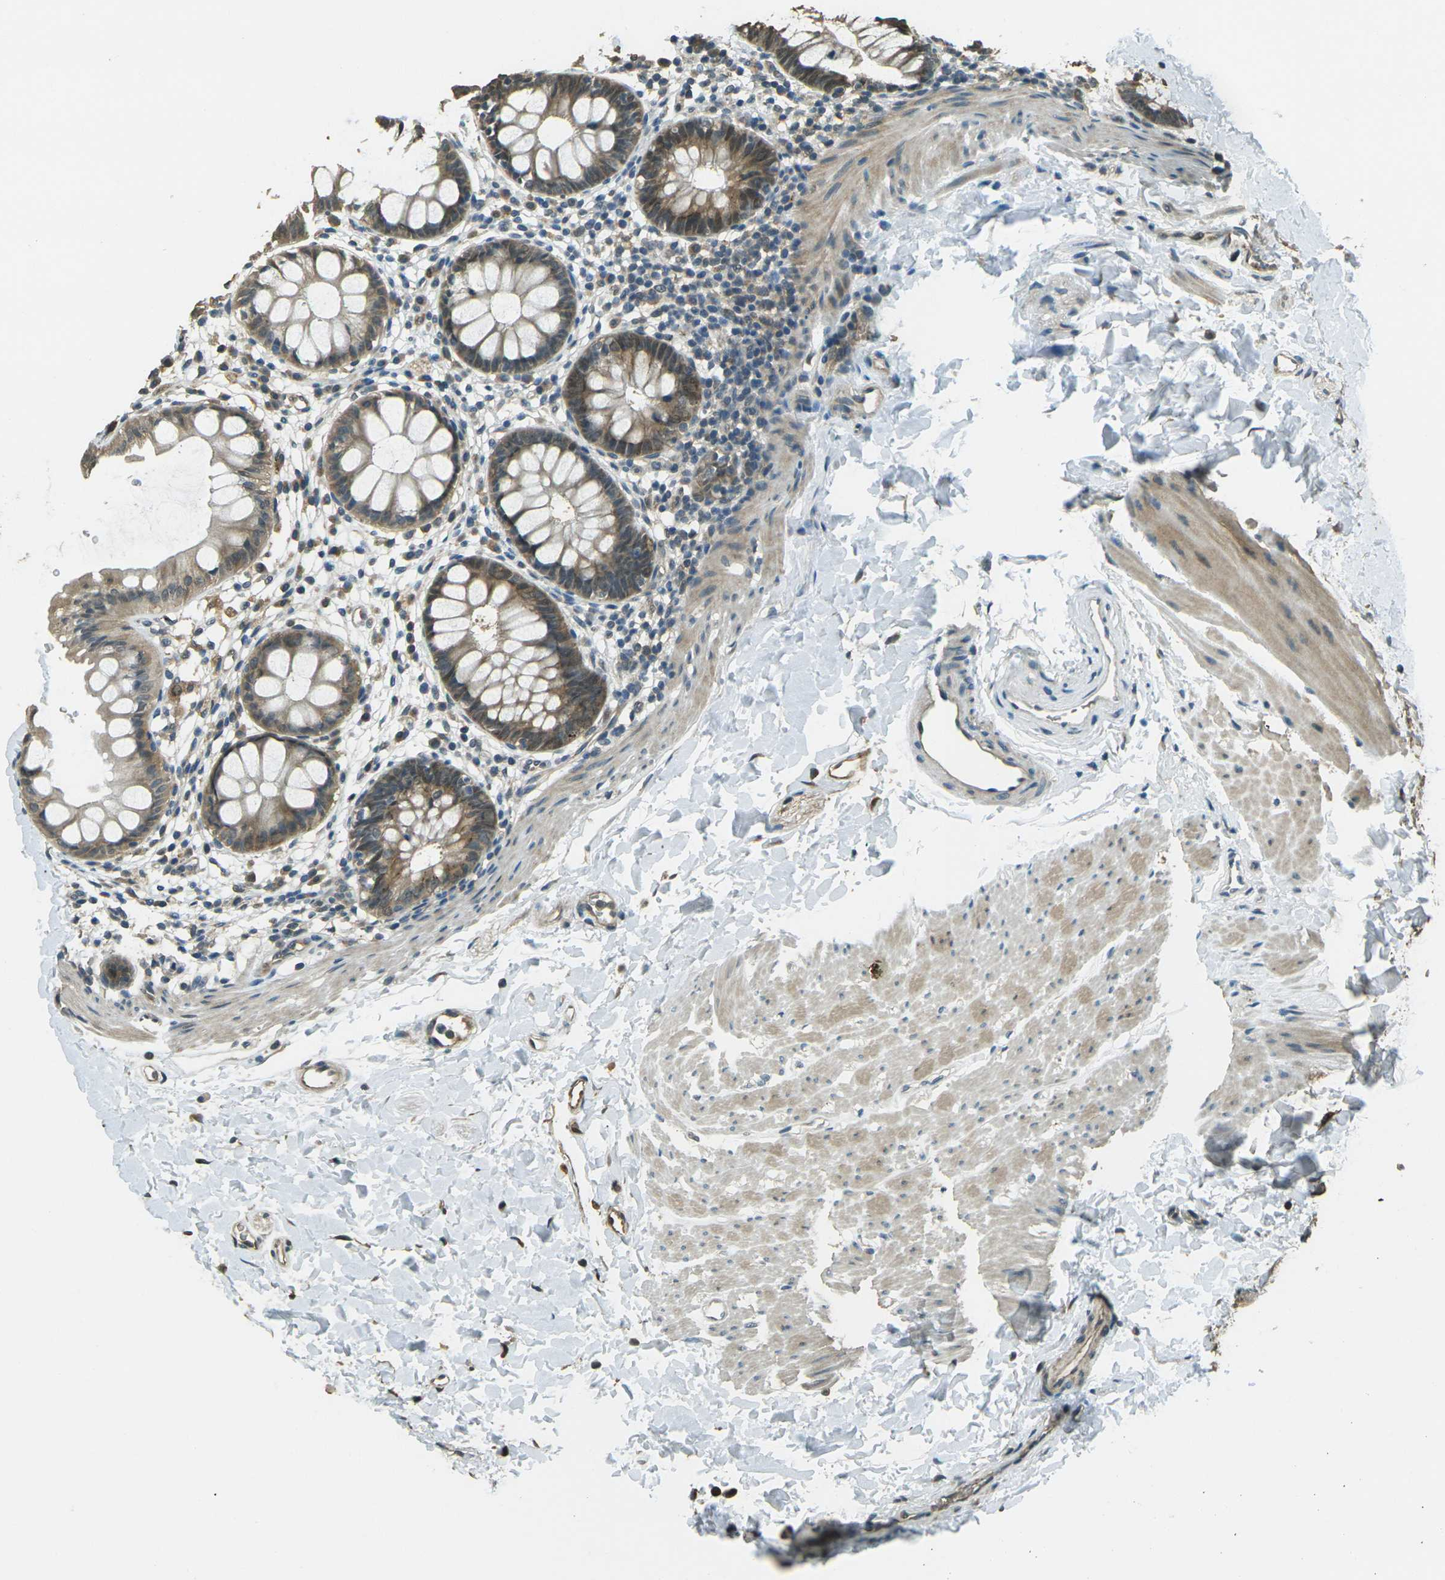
{"staining": {"intensity": "moderate", "quantity": ">75%", "location": "cytoplasmic/membranous"}, "tissue": "rectum", "cell_type": "Glandular cells", "image_type": "normal", "snomed": [{"axis": "morphology", "description": "Normal tissue, NOS"}, {"axis": "topography", "description": "Rectum"}], "caption": "Immunohistochemical staining of unremarkable human rectum exhibits medium levels of moderate cytoplasmic/membranous expression in approximately >75% of glandular cells. The protein of interest is stained brown, and the nuclei are stained in blue (DAB IHC with brightfield microscopy, high magnification).", "gene": "TOR1A", "patient": {"sex": "female", "age": 24}}